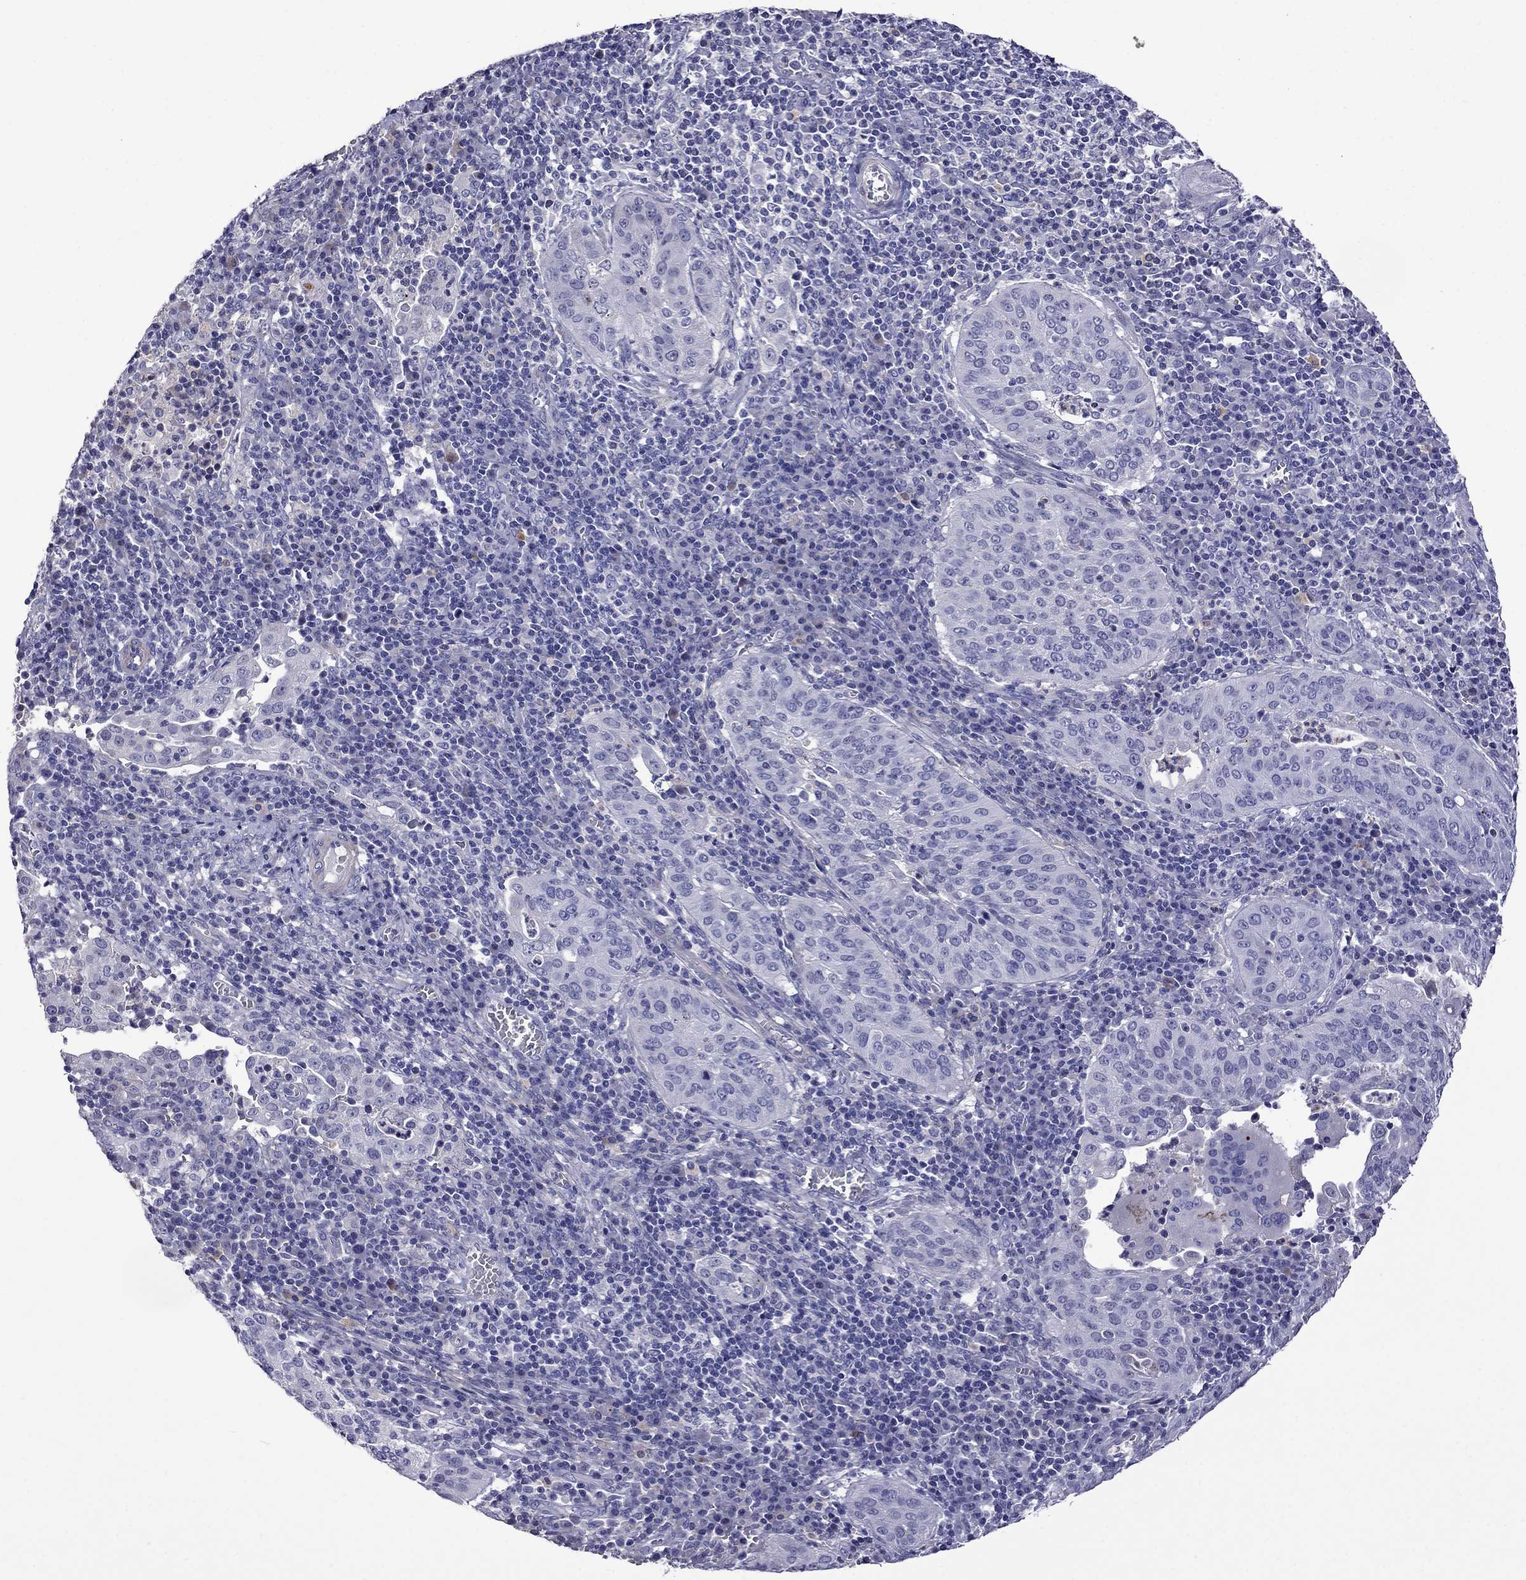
{"staining": {"intensity": "negative", "quantity": "none", "location": "none"}, "tissue": "cervical cancer", "cell_type": "Tumor cells", "image_type": "cancer", "snomed": [{"axis": "morphology", "description": "Squamous cell carcinoma, NOS"}, {"axis": "topography", "description": "Cervix"}], "caption": "Image shows no significant protein positivity in tumor cells of squamous cell carcinoma (cervical).", "gene": "STAR", "patient": {"sex": "female", "age": 39}}